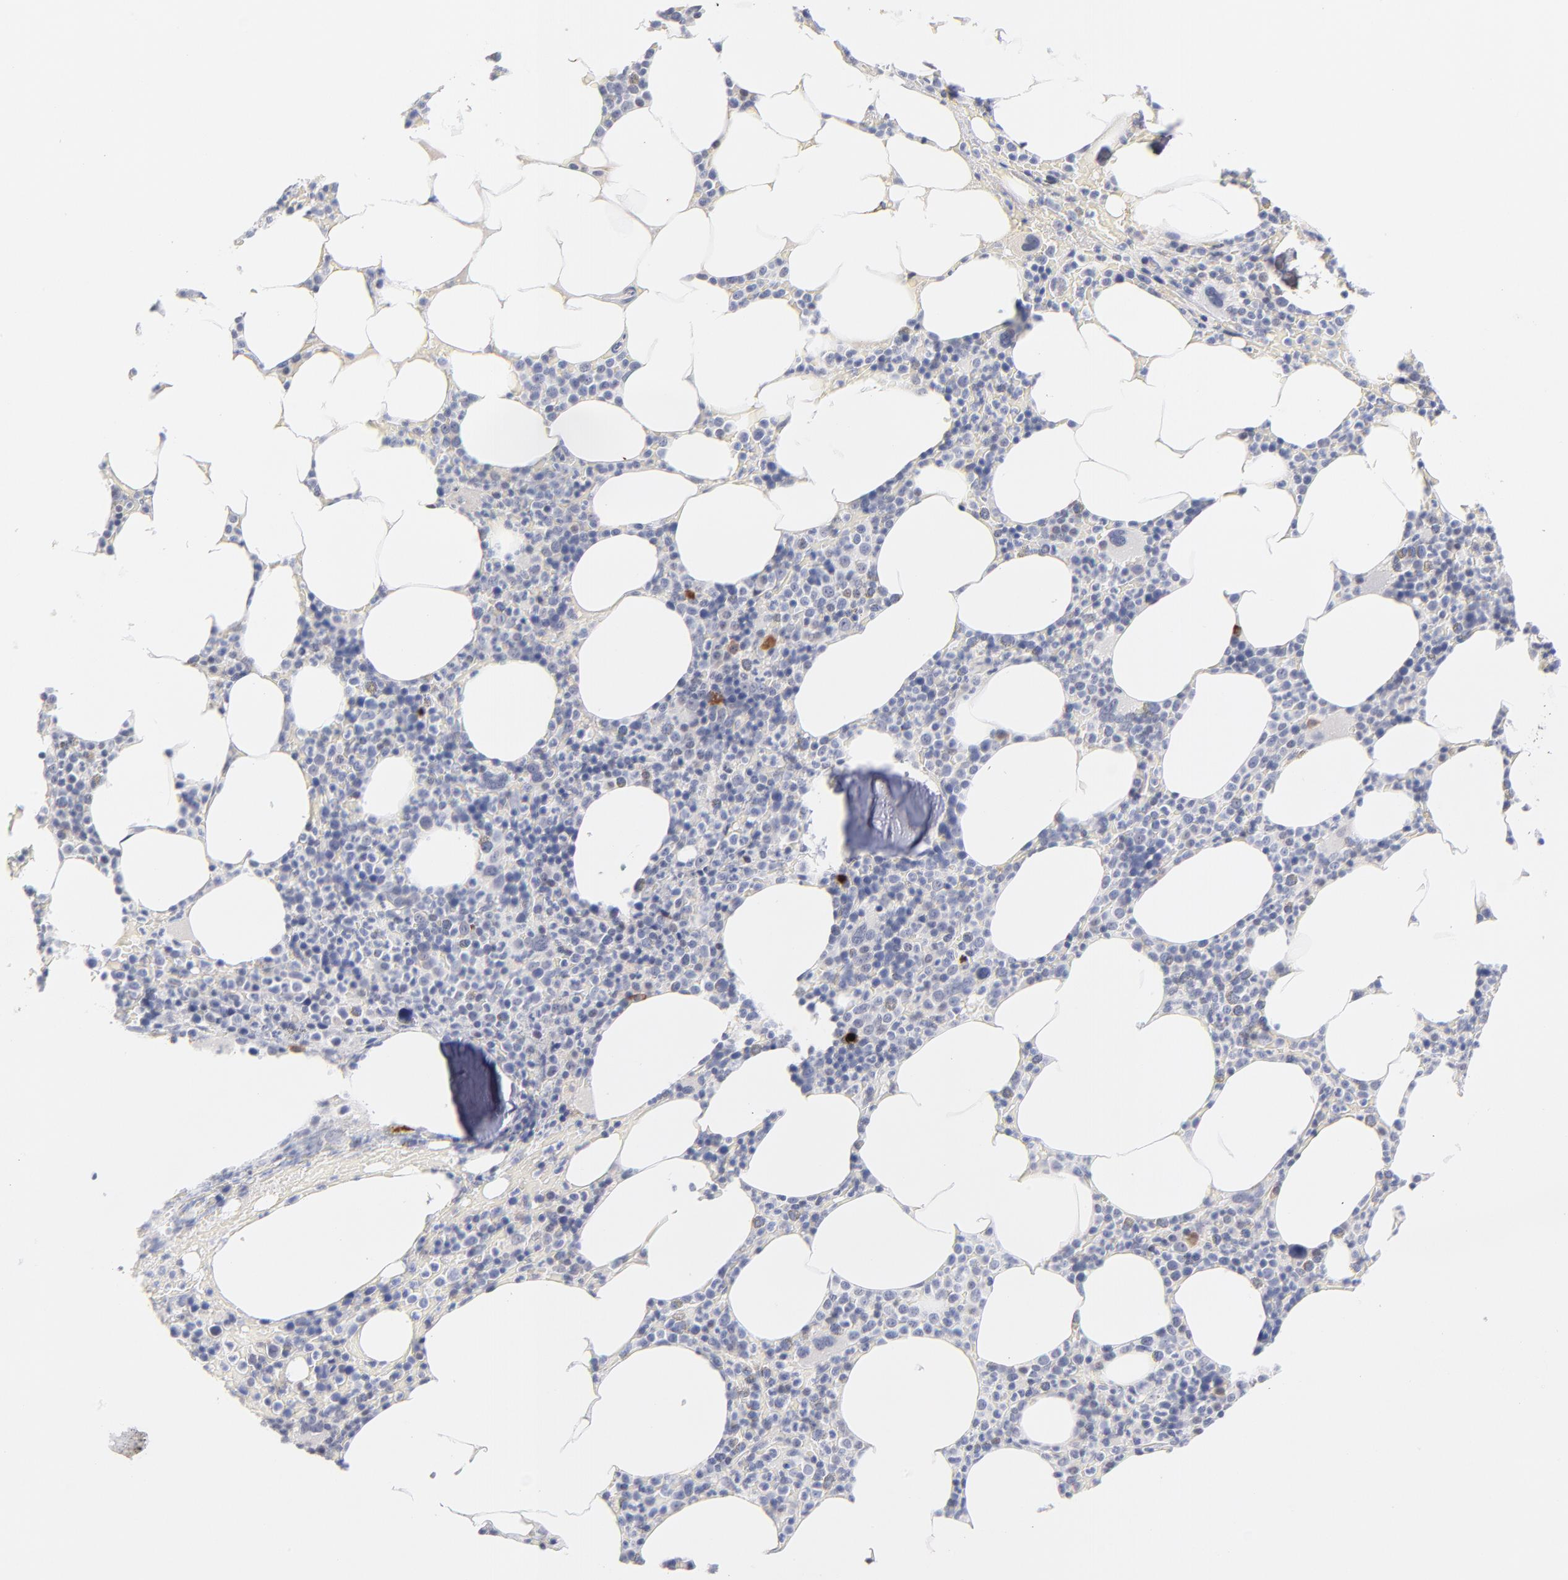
{"staining": {"intensity": "negative", "quantity": "none", "location": "none"}, "tissue": "bone marrow", "cell_type": "Hematopoietic cells", "image_type": "normal", "snomed": [{"axis": "morphology", "description": "Normal tissue, NOS"}, {"axis": "topography", "description": "Bone marrow"}], "caption": "A high-resolution micrograph shows immunohistochemistry staining of normal bone marrow, which shows no significant positivity in hematopoietic cells. (DAB (3,3'-diaminobenzidine) IHC, high magnification).", "gene": "PARP1", "patient": {"sex": "female", "age": 66}}